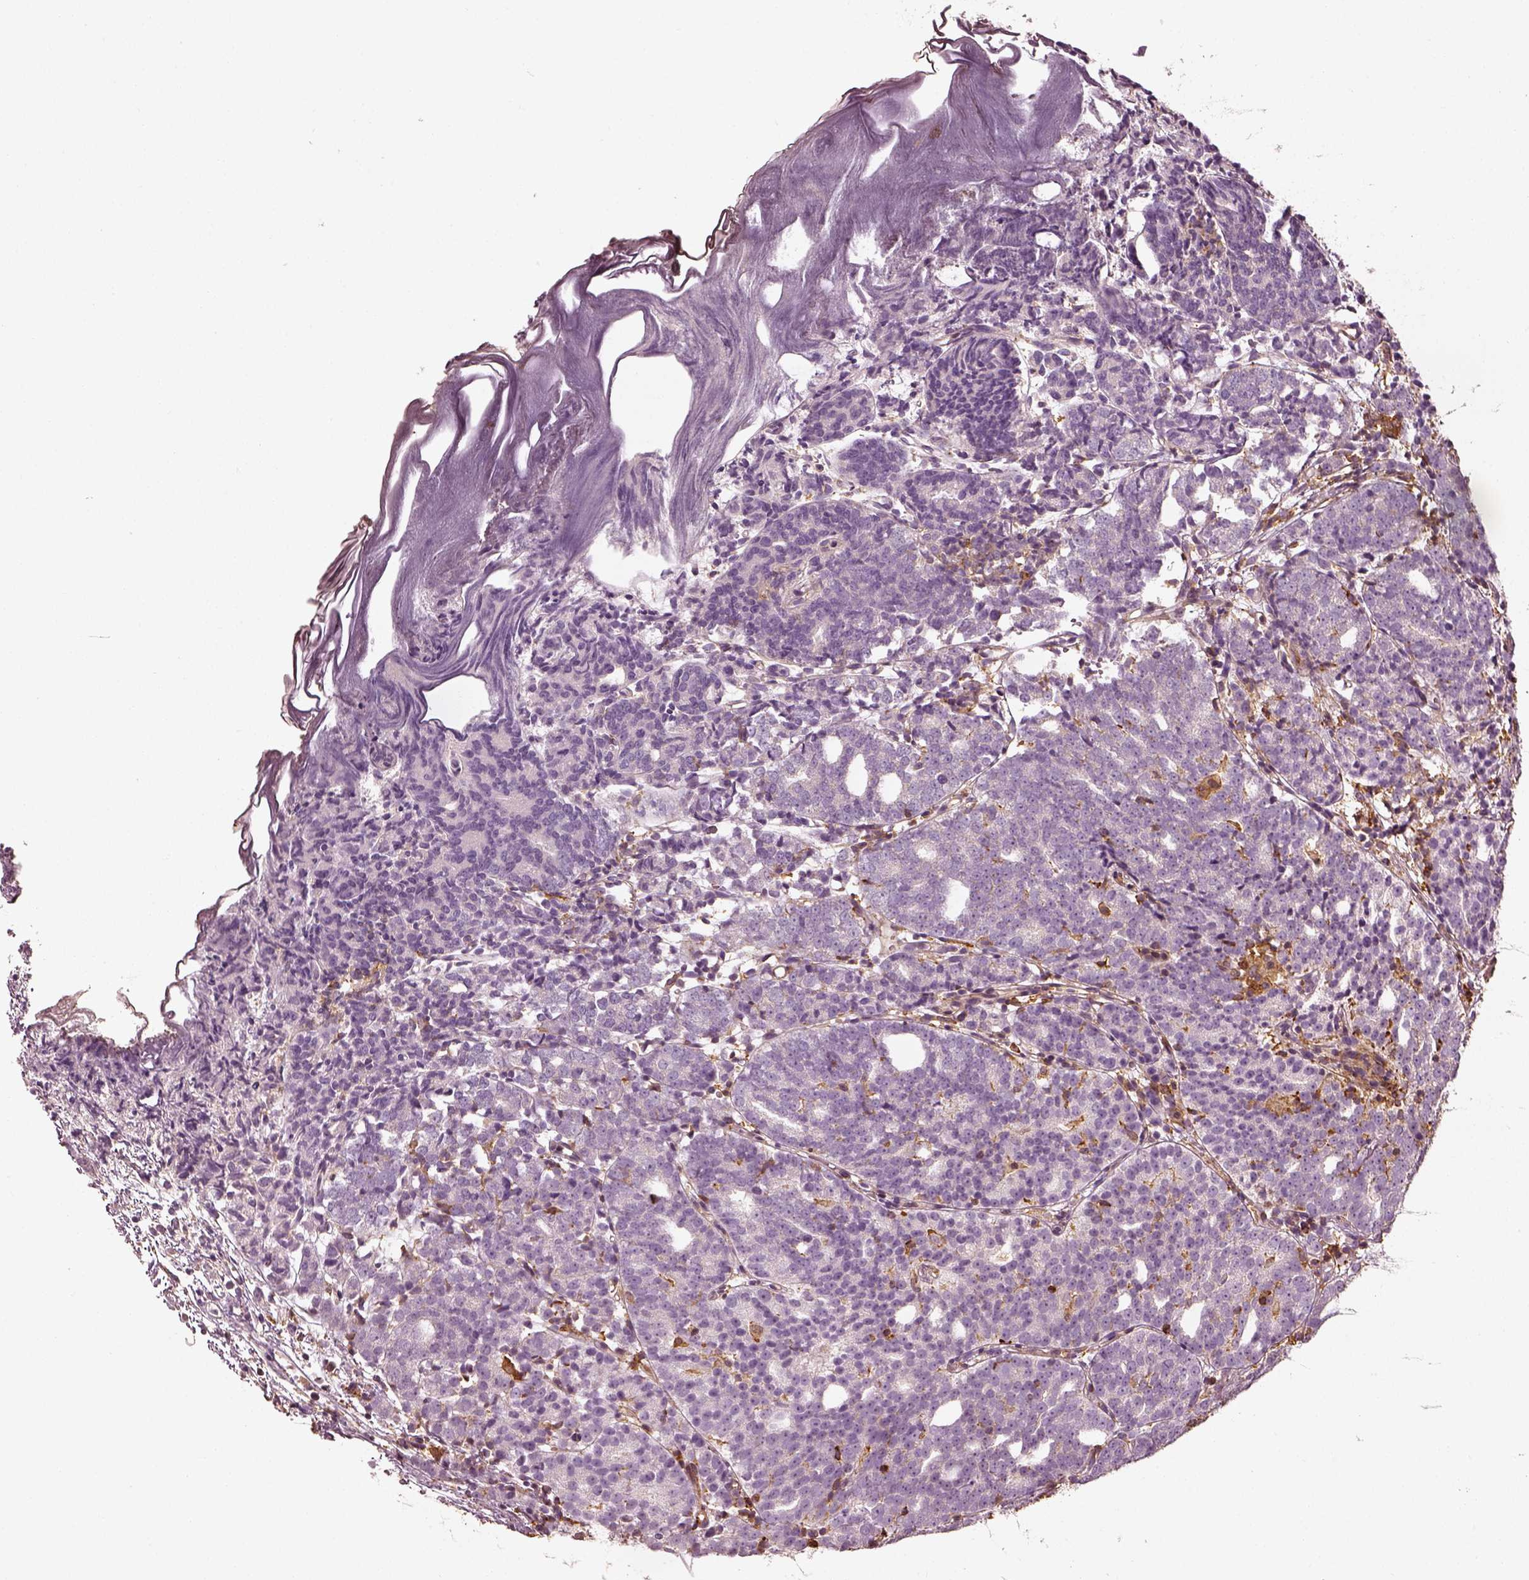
{"staining": {"intensity": "negative", "quantity": "none", "location": "none"}, "tissue": "prostate cancer", "cell_type": "Tumor cells", "image_type": "cancer", "snomed": [{"axis": "morphology", "description": "Adenocarcinoma, High grade"}, {"axis": "topography", "description": "Prostate"}], "caption": "A high-resolution micrograph shows immunohistochemistry staining of adenocarcinoma (high-grade) (prostate), which exhibits no significant positivity in tumor cells. (Stains: DAB (3,3'-diaminobenzidine) immunohistochemistry with hematoxylin counter stain, Microscopy: brightfield microscopy at high magnification).", "gene": "ZYX", "patient": {"sex": "male", "age": 53}}